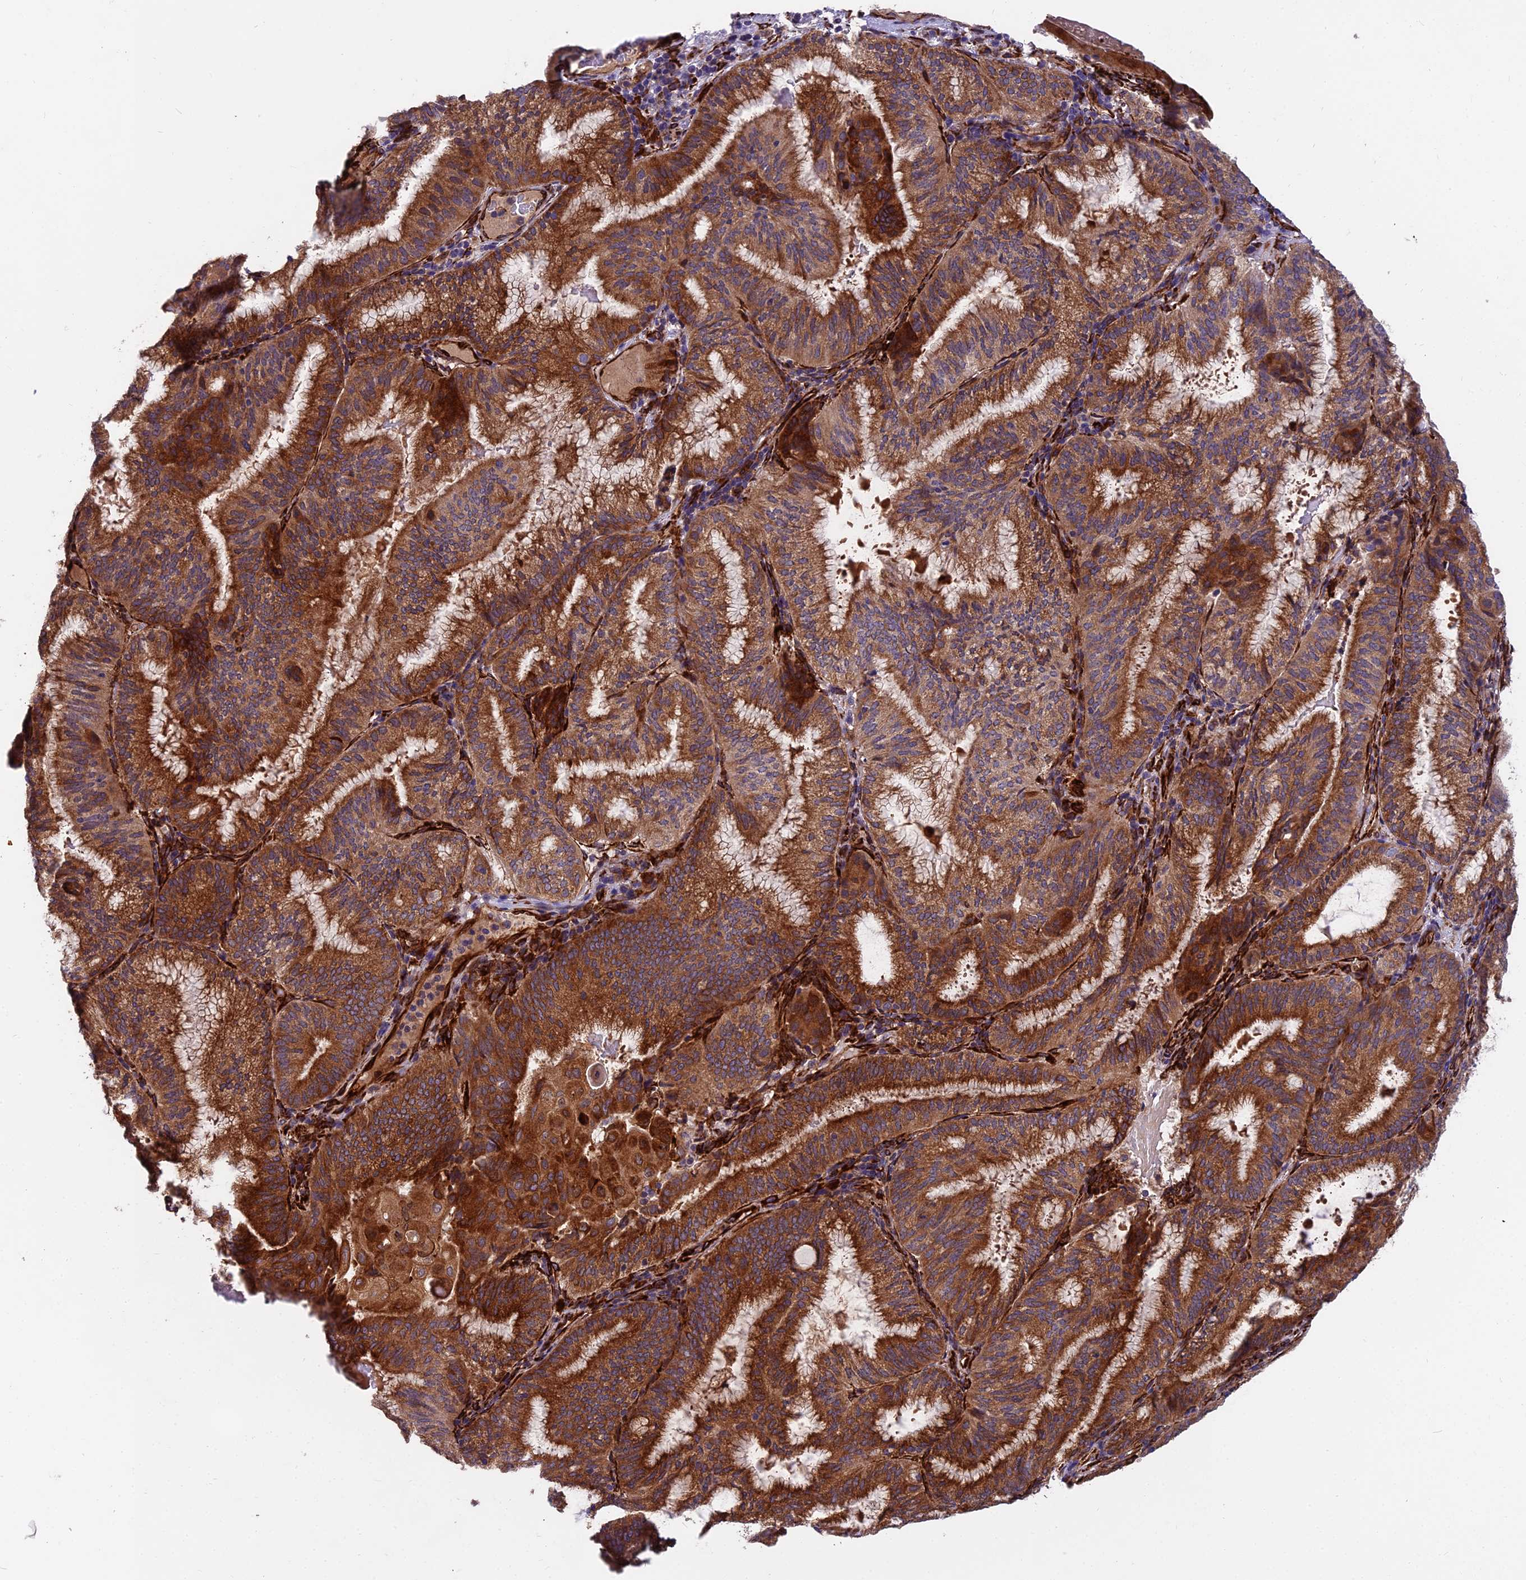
{"staining": {"intensity": "strong", "quantity": ">75%", "location": "cytoplasmic/membranous"}, "tissue": "endometrial cancer", "cell_type": "Tumor cells", "image_type": "cancer", "snomed": [{"axis": "morphology", "description": "Adenocarcinoma, NOS"}, {"axis": "topography", "description": "Endometrium"}], "caption": "IHC micrograph of neoplastic tissue: human endometrial cancer stained using immunohistochemistry (IHC) displays high levels of strong protein expression localized specifically in the cytoplasmic/membranous of tumor cells, appearing as a cytoplasmic/membranous brown color.", "gene": "NDUFAF7", "patient": {"sex": "female", "age": 49}}